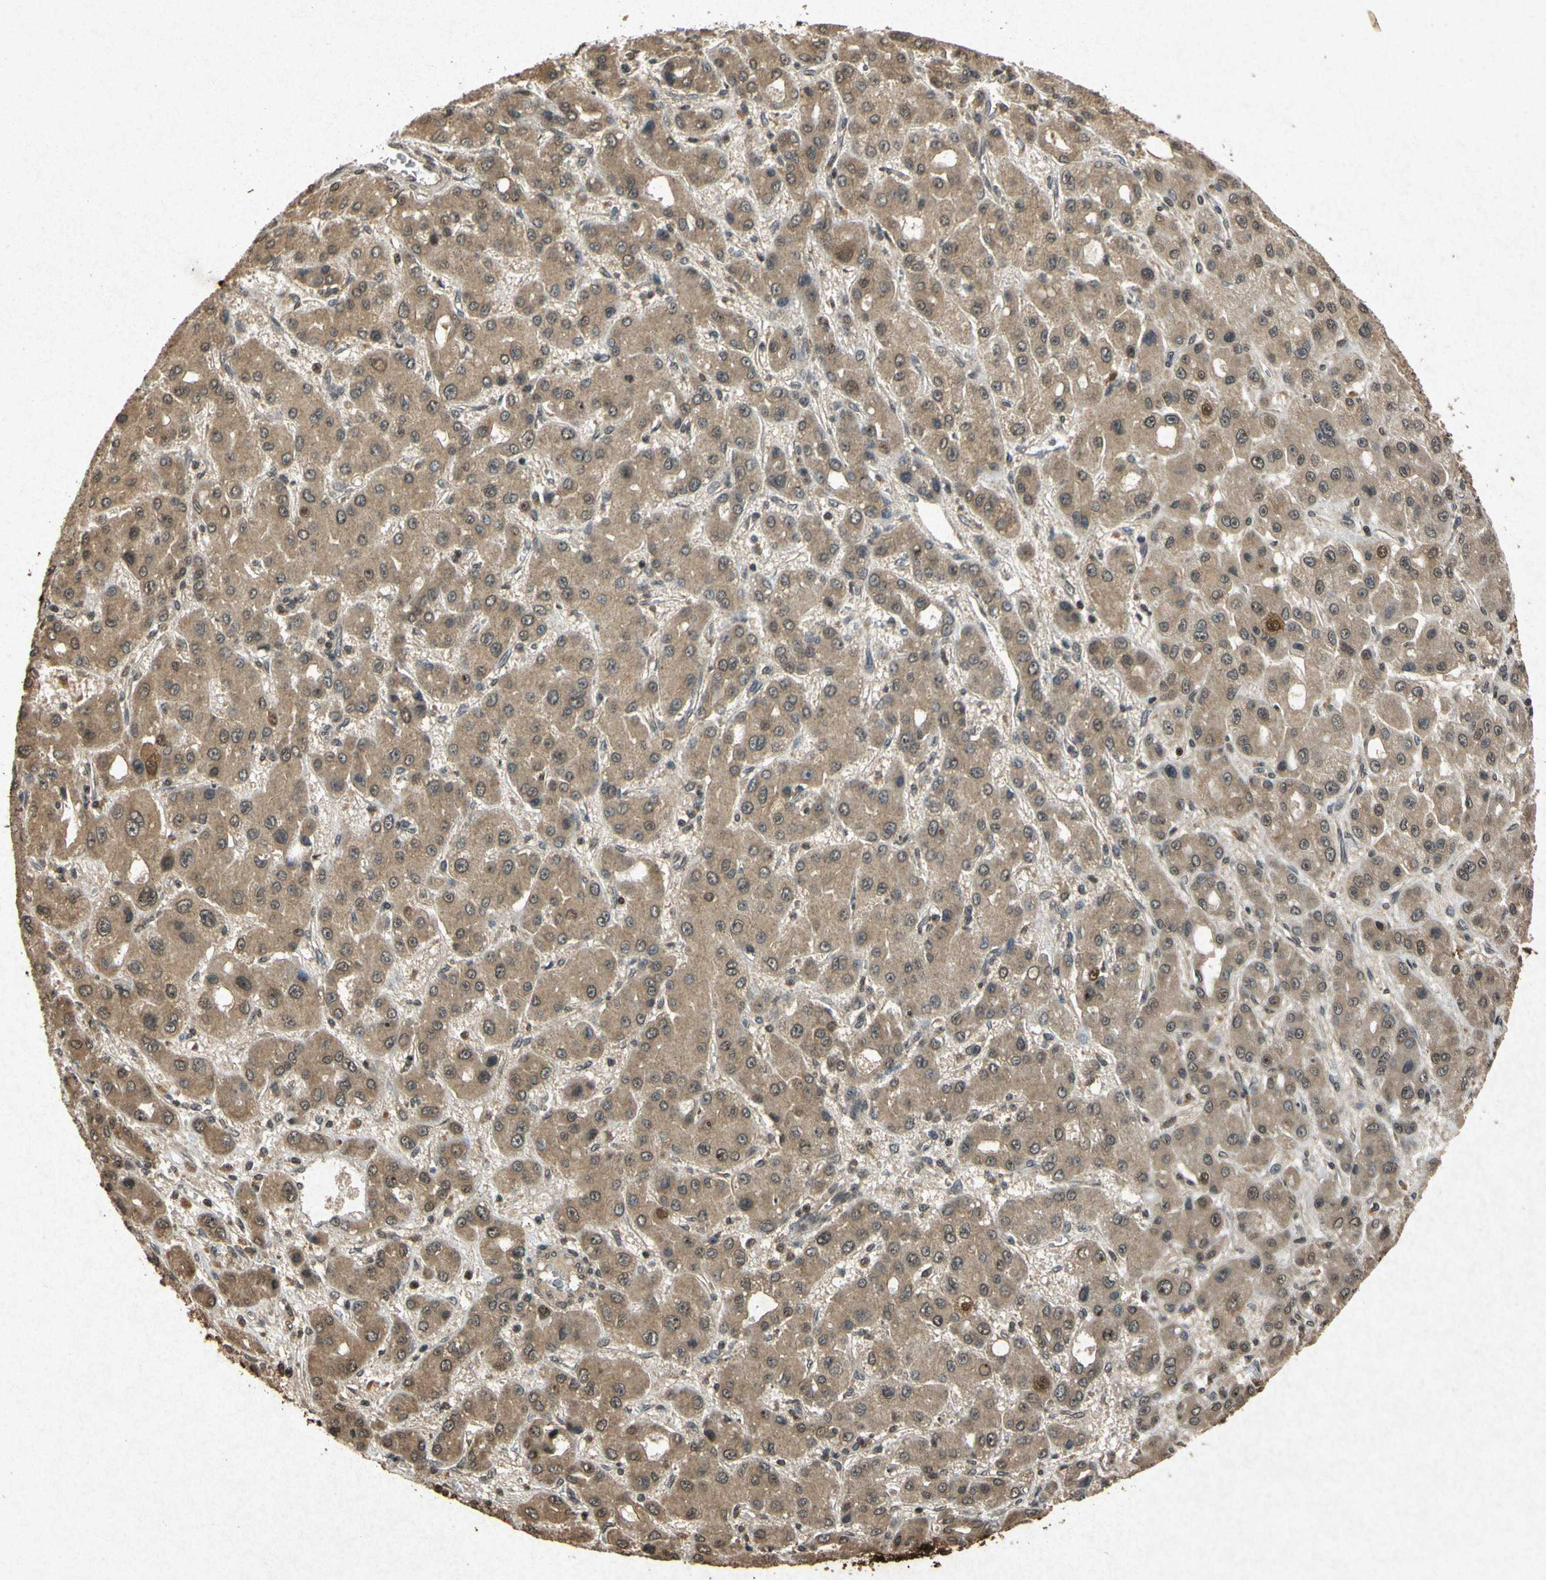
{"staining": {"intensity": "moderate", "quantity": ">75%", "location": "cytoplasmic/membranous"}, "tissue": "liver cancer", "cell_type": "Tumor cells", "image_type": "cancer", "snomed": [{"axis": "morphology", "description": "Carcinoma, Hepatocellular, NOS"}, {"axis": "topography", "description": "Liver"}], "caption": "Moderate cytoplasmic/membranous staining for a protein is present in about >75% of tumor cells of liver cancer using immunohistochemistry.", "gene": "ATP6V1H", "patient": {"sex": "male", "age": 55}}